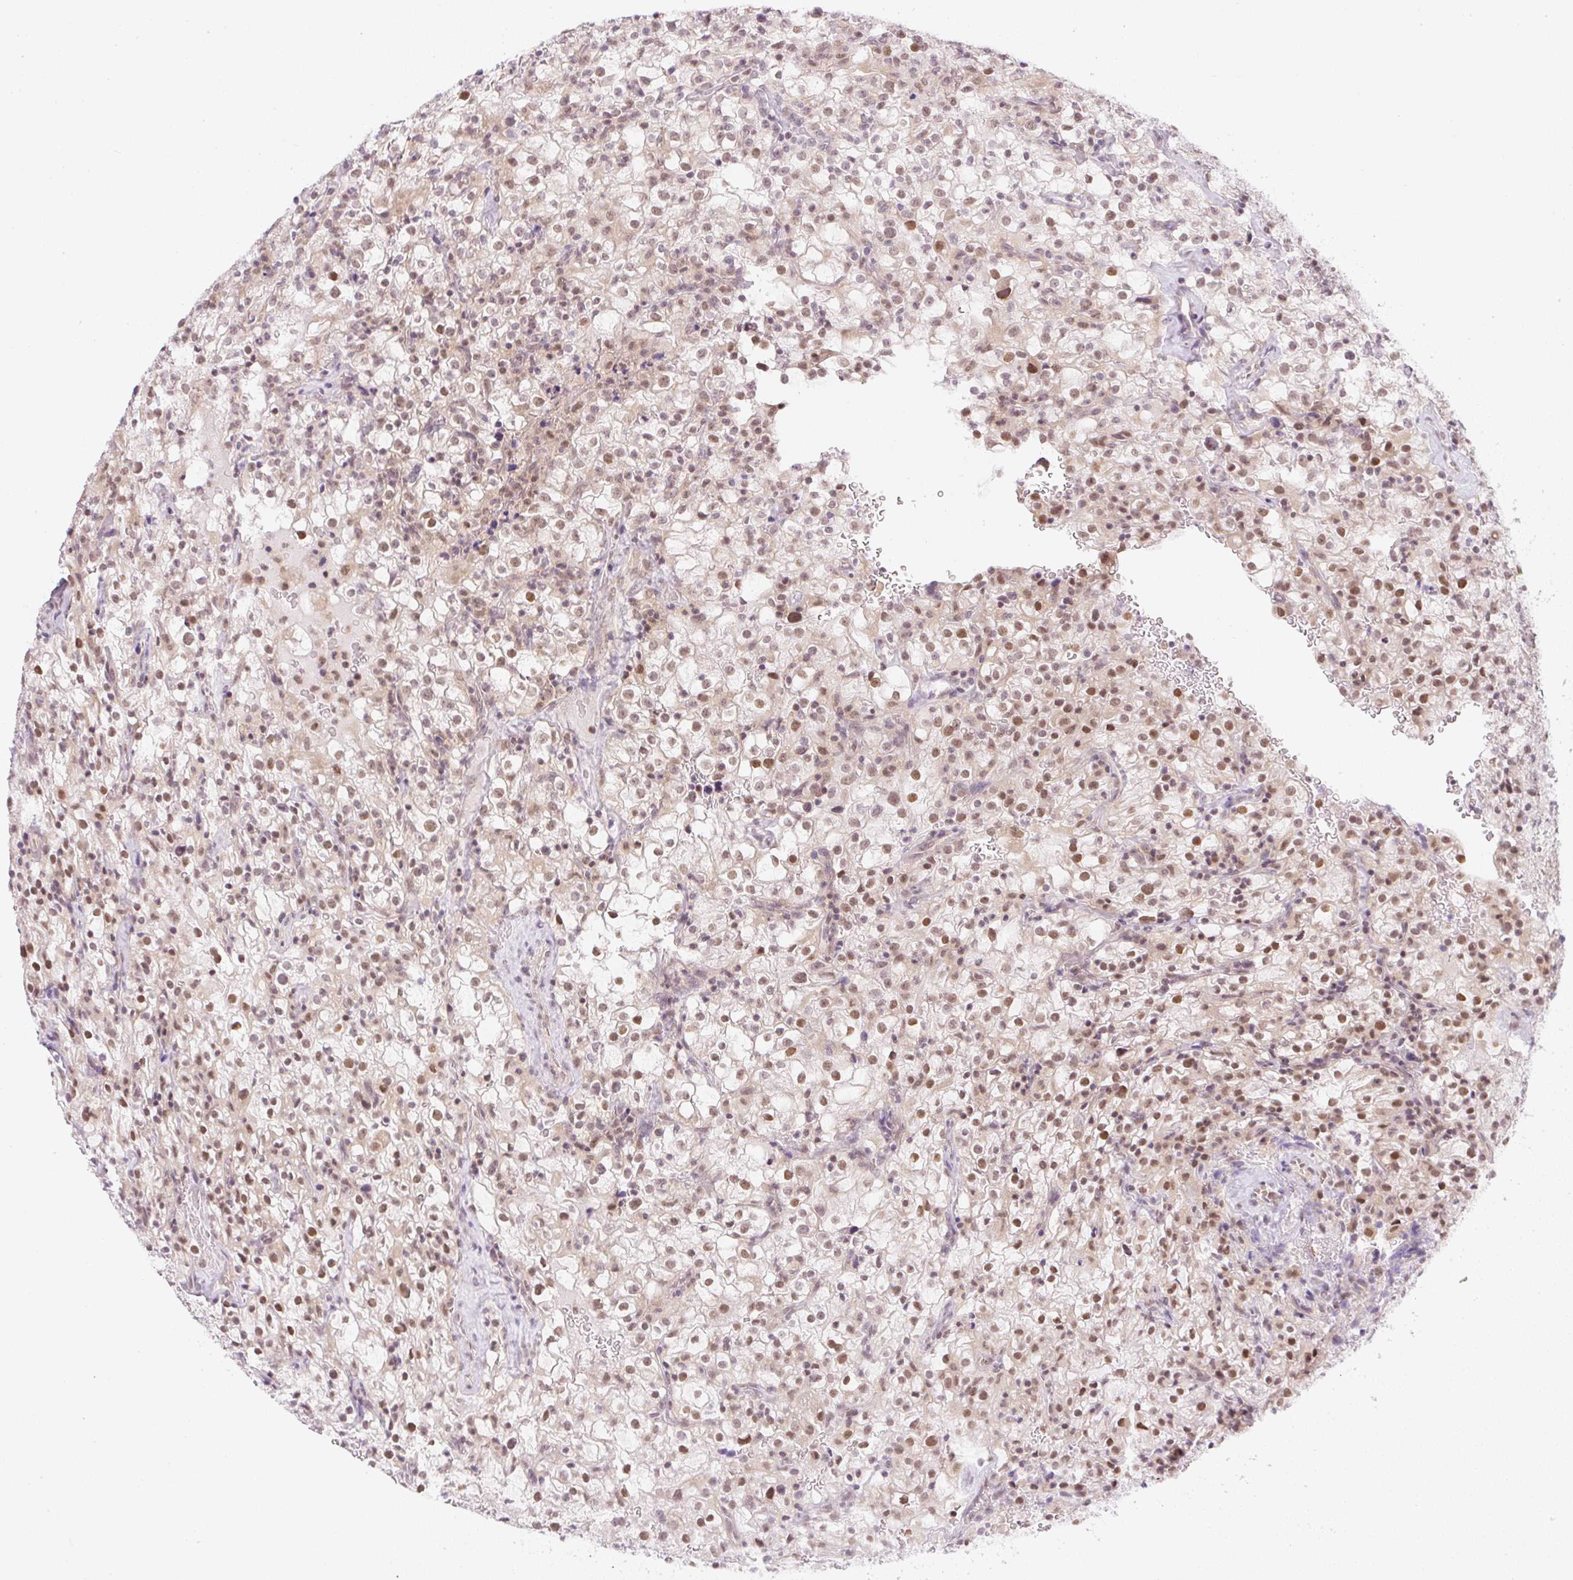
{"staining": {"intensity": "moderate", "quantity": ">75%", "location": "nuclear"}, "tissue": "renal cancer", "cell_type": "Tumor cells", "image_type": "cancer", "snomed": [{"axis": "morphology", "description": "Adenocarcinoma, NOS"}, {"axis": "topography", "description": "Kidney"}], "caption": "Tumor cells display medium levels of moderate nuclear positivity in about >75% of cells in adenocarcinoma (renal).", "gene": "DPPA4", "patient": {"sex": "female", "age": 74}}